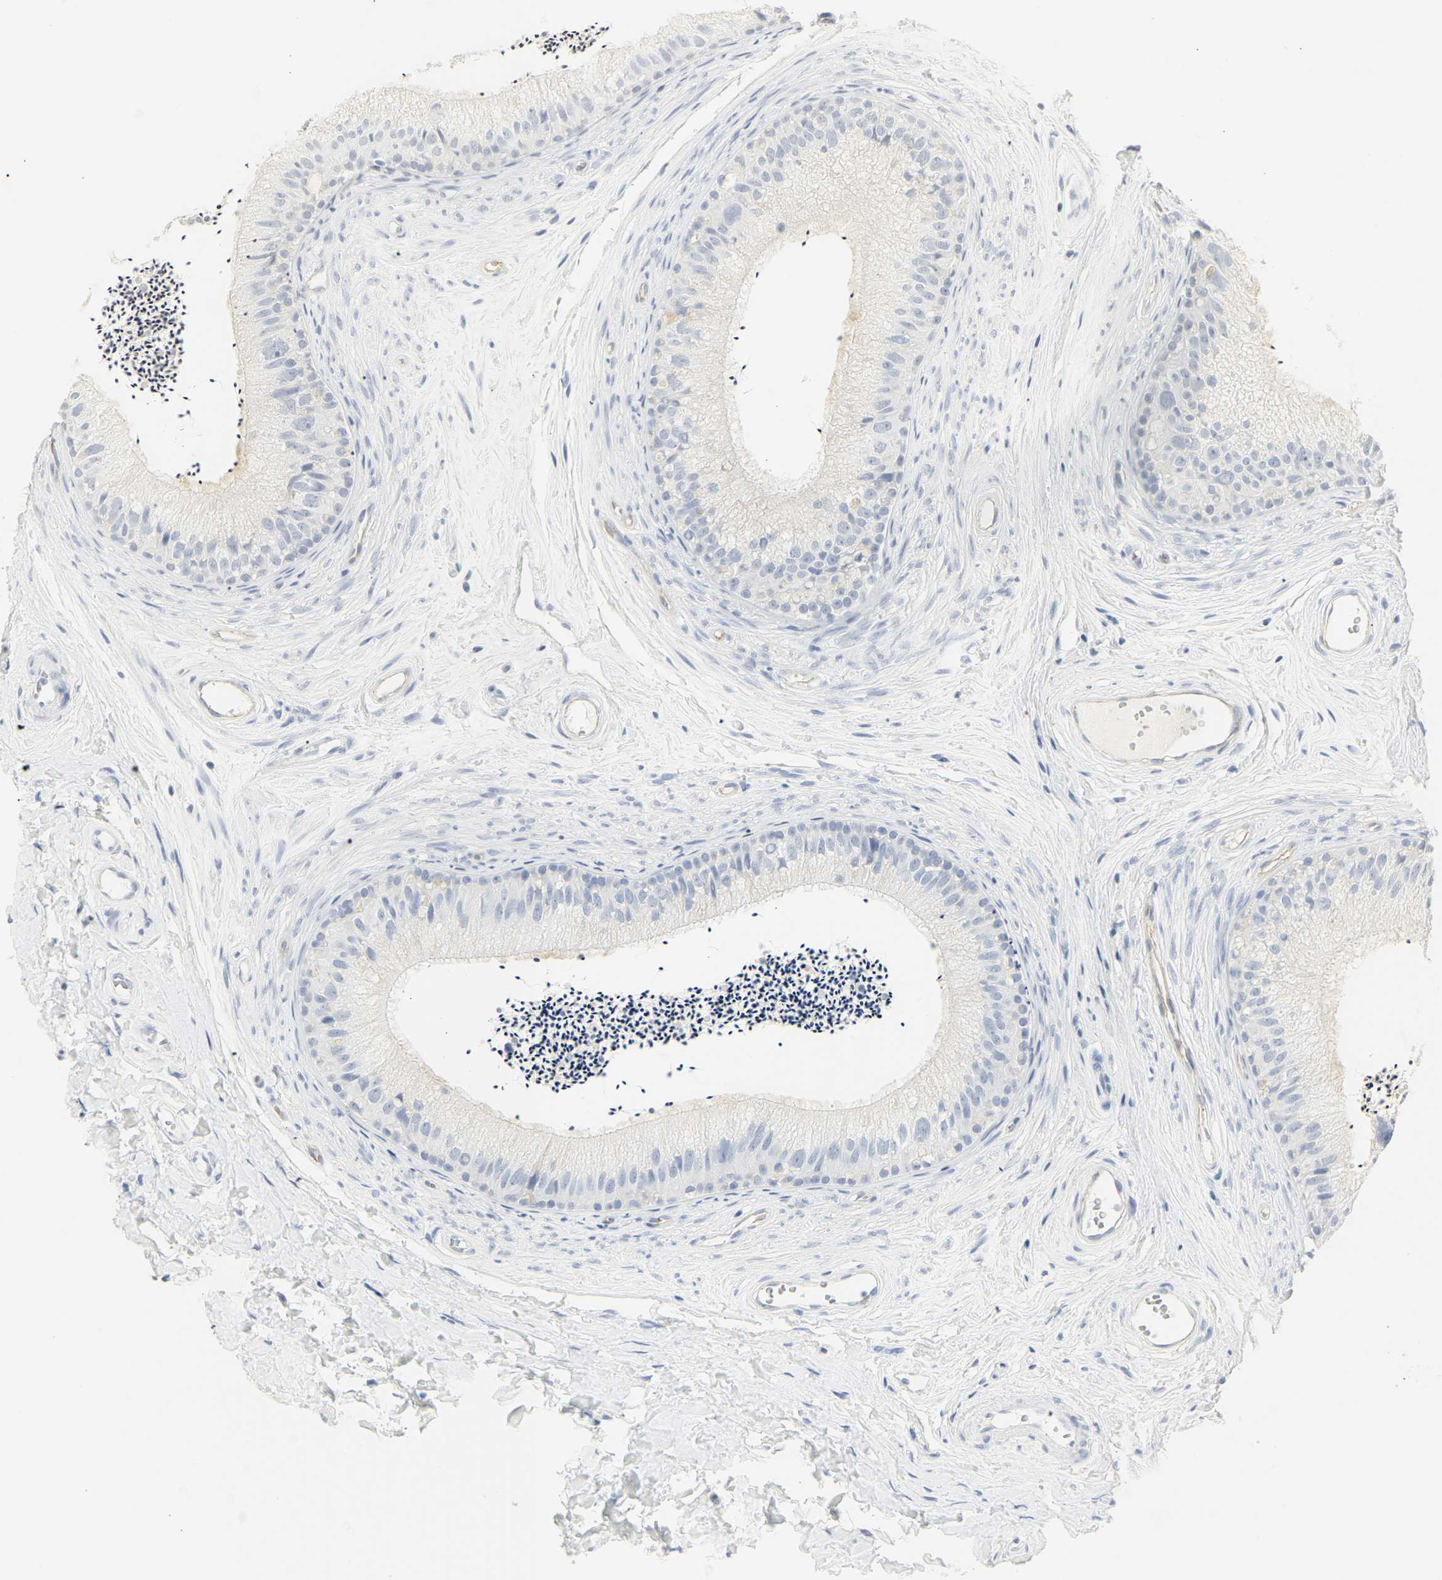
{"staining": {"intensity": "weak", "quantity": "<25%", "location": "cytoplasmic/membranous"}, "tissue": "epididymis", "cell_type": "Glandular cells", "image_type": "normal", "snomed": [{"axis": "morphology", "description": "Normal tissue, NOS"}, {"axis": "topography", "description": "Epididymis"}], "caption": "Immunohistochemistry (IHC) of benign human epididymis exhibits no positivity in glandular cells.", "gene": "CEACAM5", "patient": {"sex": "male", "age": 56}}